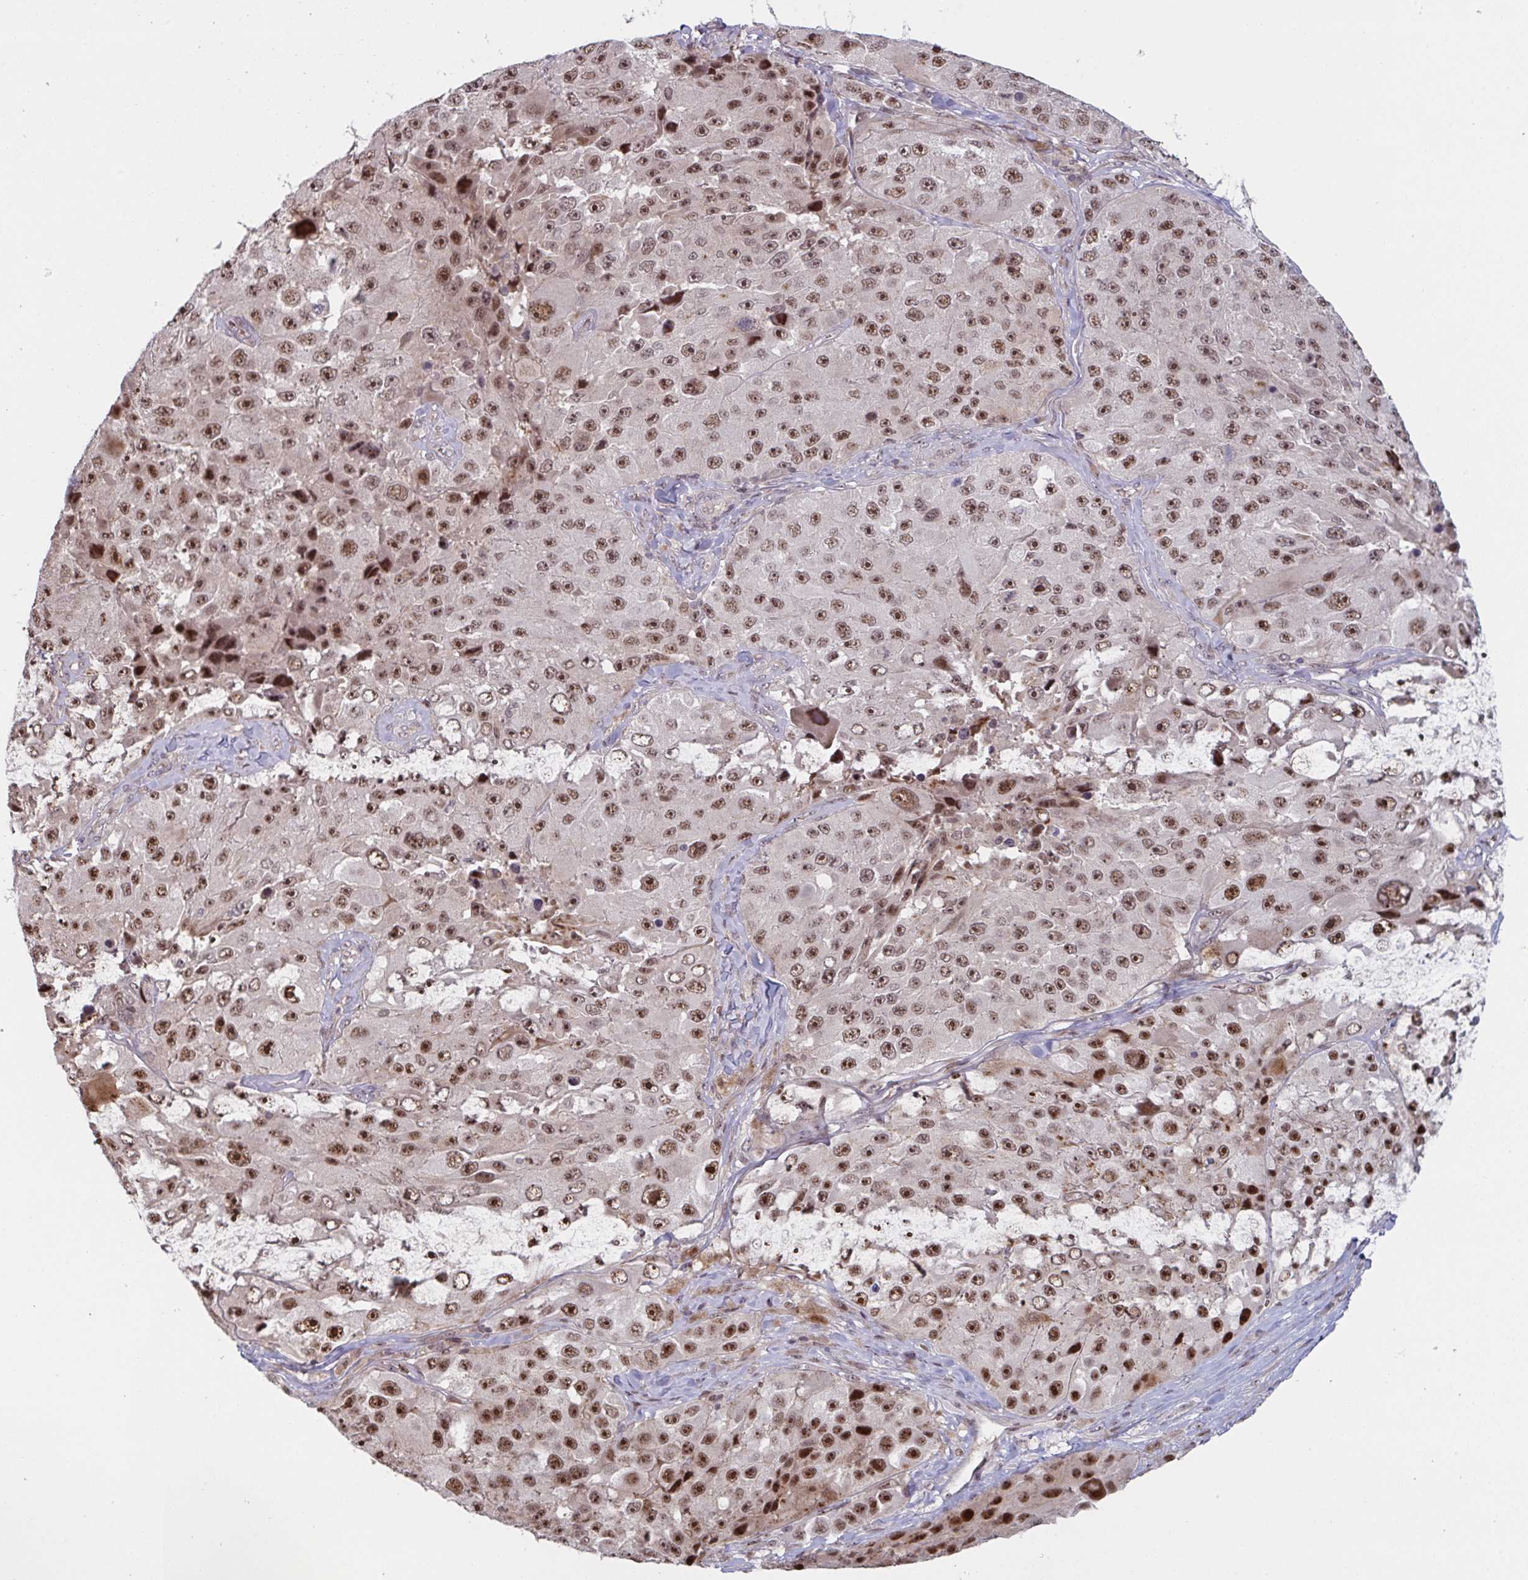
{"staining": {"intensity": "moderate", "quantity": ">75%", "location": "nuclear"}, "tissue": "melanoma", "cell_type": "Tumor cells", "image_type": "cancer", "snomed": [{"axis": "morphology", "description": "Malignant melanoma, Metastatic site"}, {"axis": "topography", "description": "Lymph node"}], "caption": "Tumor cells reveal moderate nuclear expression in about >75% of cells in malignant melanoma (metastatic site). (Stains: DAB in brown, nuclei in blue, Microscopy: brightfield microscopy at high magnification).", "gene": "NLRP13", "patient": {"sex": "male", "age": 62}}